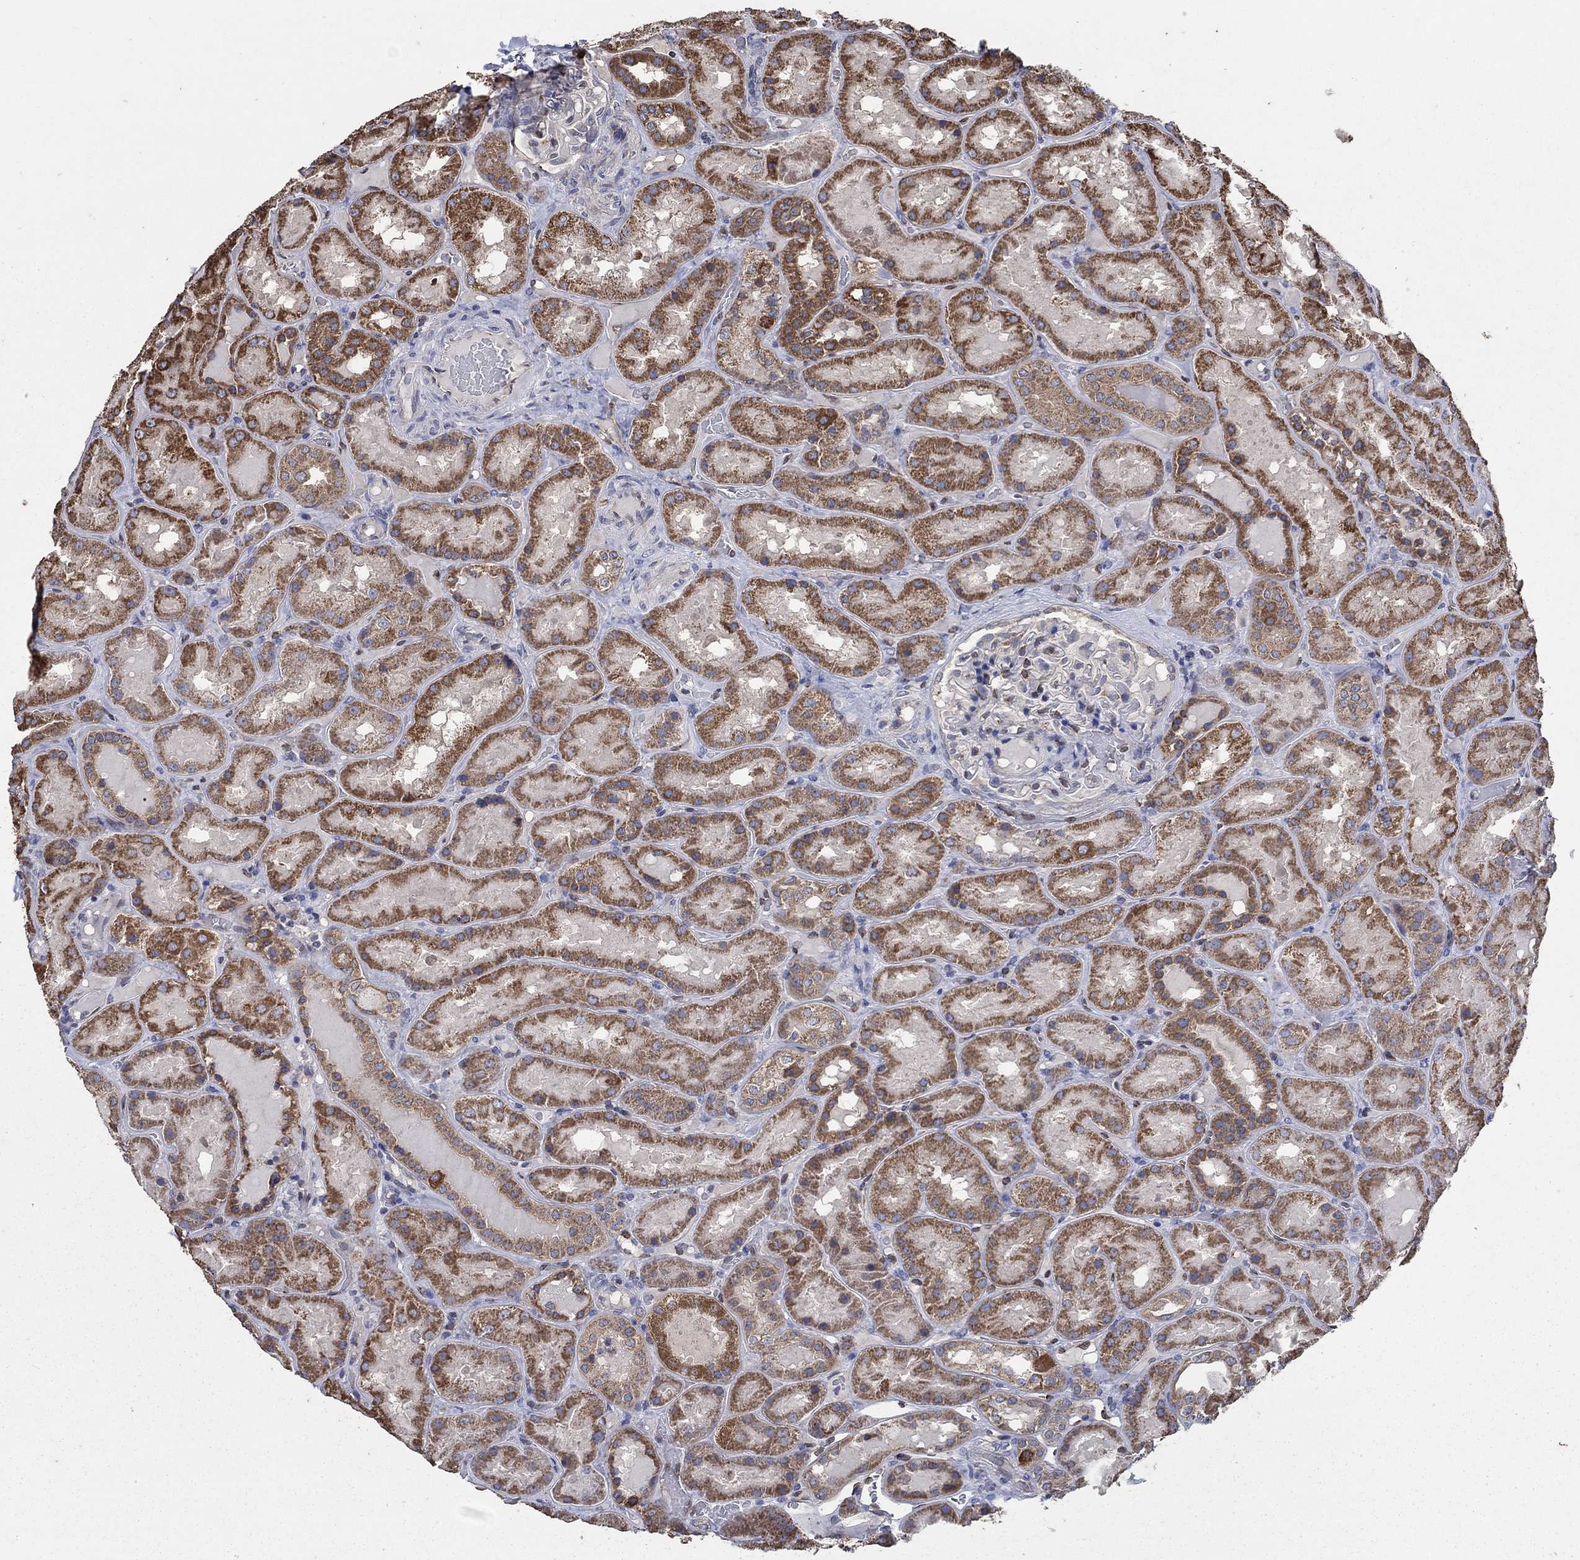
{"staining": {"intensity": "negative", "quantity": "none", "location": "none"}, "tissue": "kidney", "cell_type": "Cells in glomeruli", "image_type": "normal", "snomed": [{"axis": "morphology", "description": "Normal tissue, NOS"}, {"axis": "topography", "description": "Kidney"}], "caption": "Normal kidney was stained to show a protein in brown. There is no significant staining in cells in glomeruli. (DAB IHC, high magnification).", "gene": "HID1", "patient": {"sex": "male", "age": 73}}